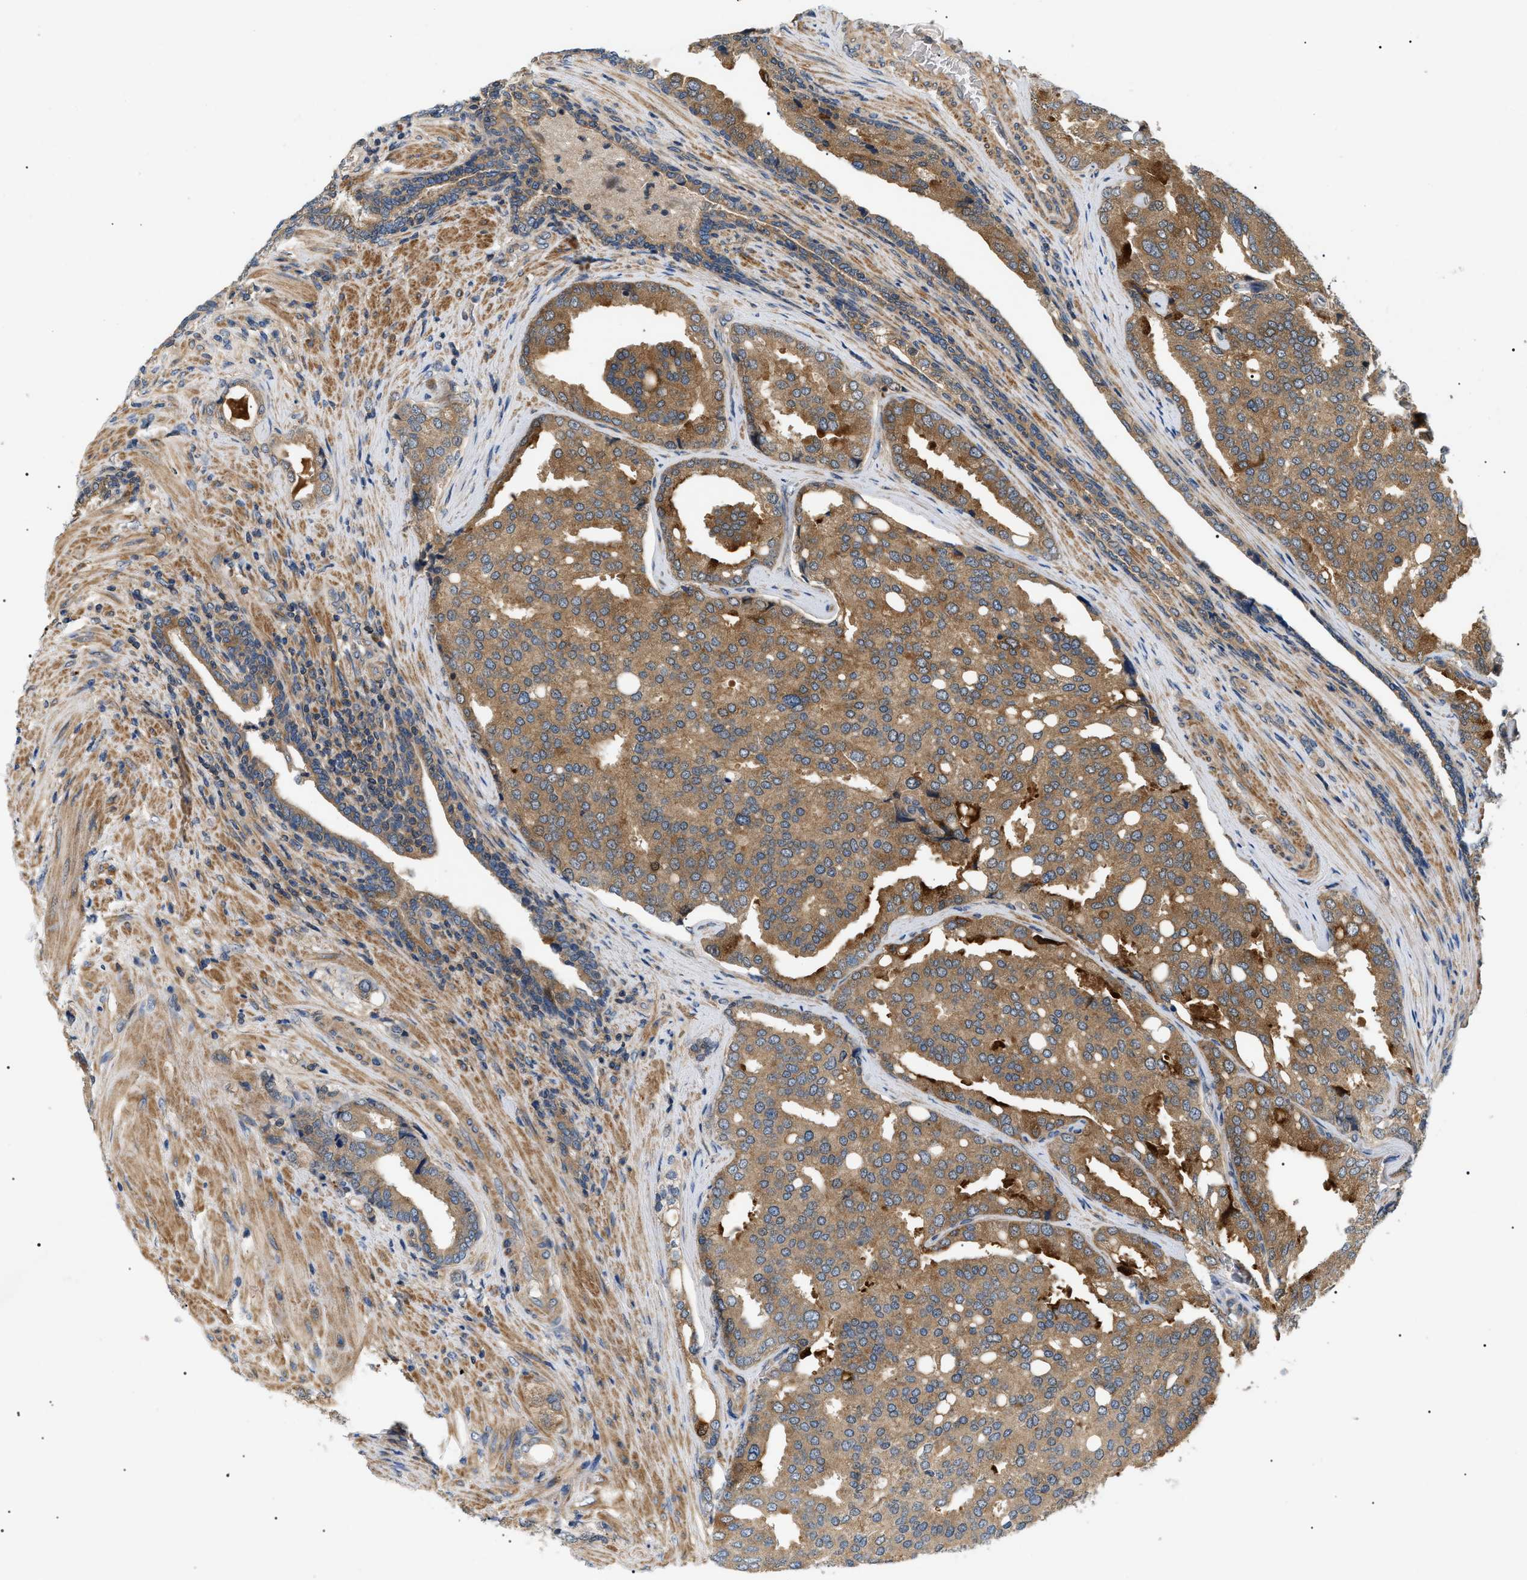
{"staining": {"intensity": "moderate", "quantity": ">75%", "location": "cytoplasmic/membranous"}, "tissue": "prostate cancer", "cell_type": "Tumor cells", "image_type": "cancer", "snomed": [{"axis": "morphology", "description": "Adenocarcinoma, High grade"}, {"axis": "topography", "description": "Prostate"}], "caption": "Human adenocarcinoma (high-grade) (prostate) stained with a brown dye exhibits moderate cytoplasmic/membranous positive positivity in about >75% of tumor cells.", "gene": "PPM1B", "patient": {"sex": "male", "age": 50}}